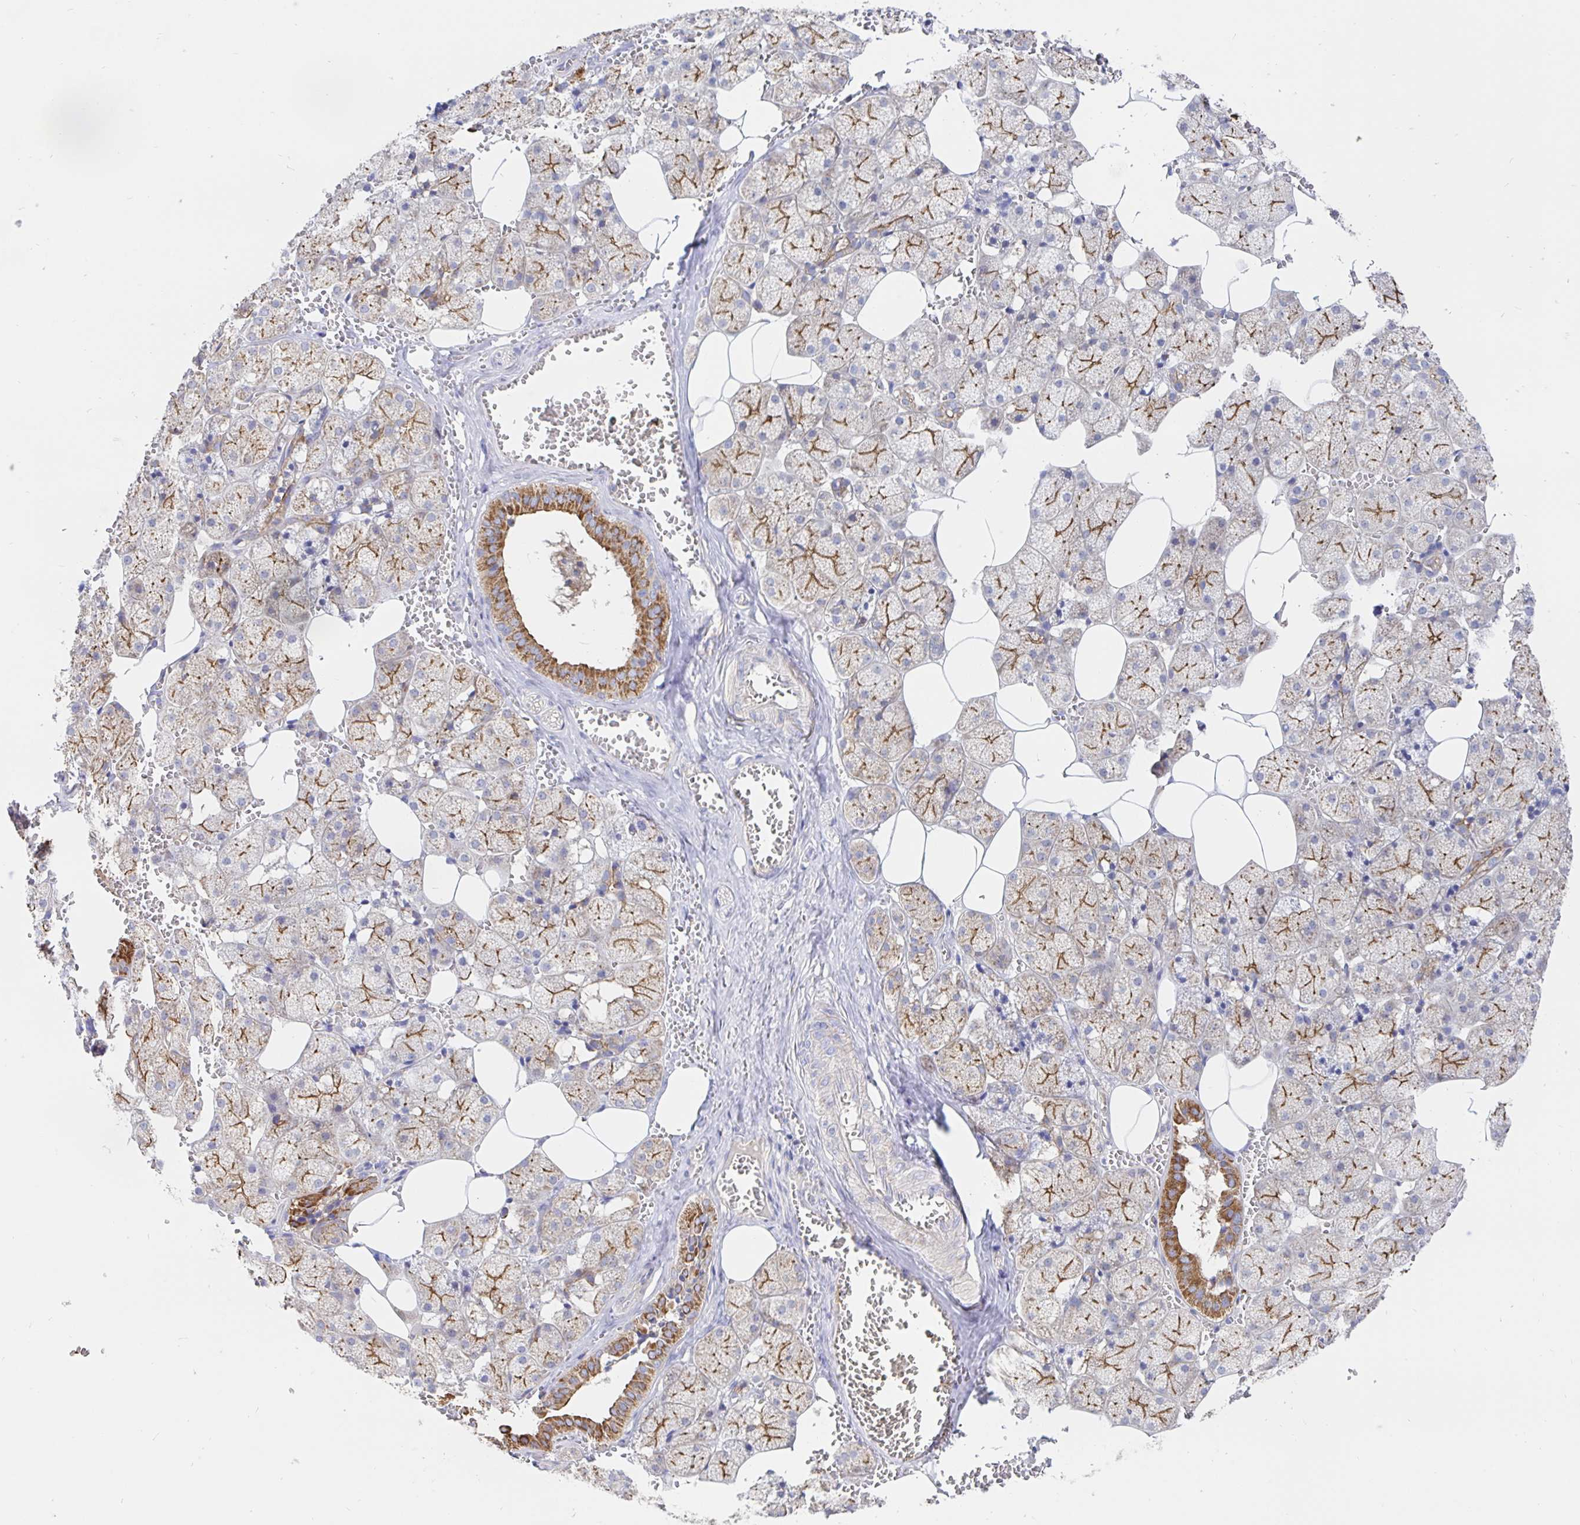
{"staining": {"intensity": "moderate", "quantity": ">75%", "location": "cytoplasmic/membranous"}, "tissue": "salivary gland", "cell_type": "Glandular cells", "image_type": "normal", "snomed": [{"axis": "morphology", "description": "Normal tissue, NOS"}, {"axis": "topography", "description": "Salivary gland"}, {"axis": "topography", "description": "Peripheral nerve tissue"}], "caption": "Brown immunohistochemical staining in unremarkable human salivary gland demonstrates moderate cytoplasmic/membranous staining in about >75% of glandular cells.", "gene": "PRDX3", "patient": {"sex": "male", "age": 38}}